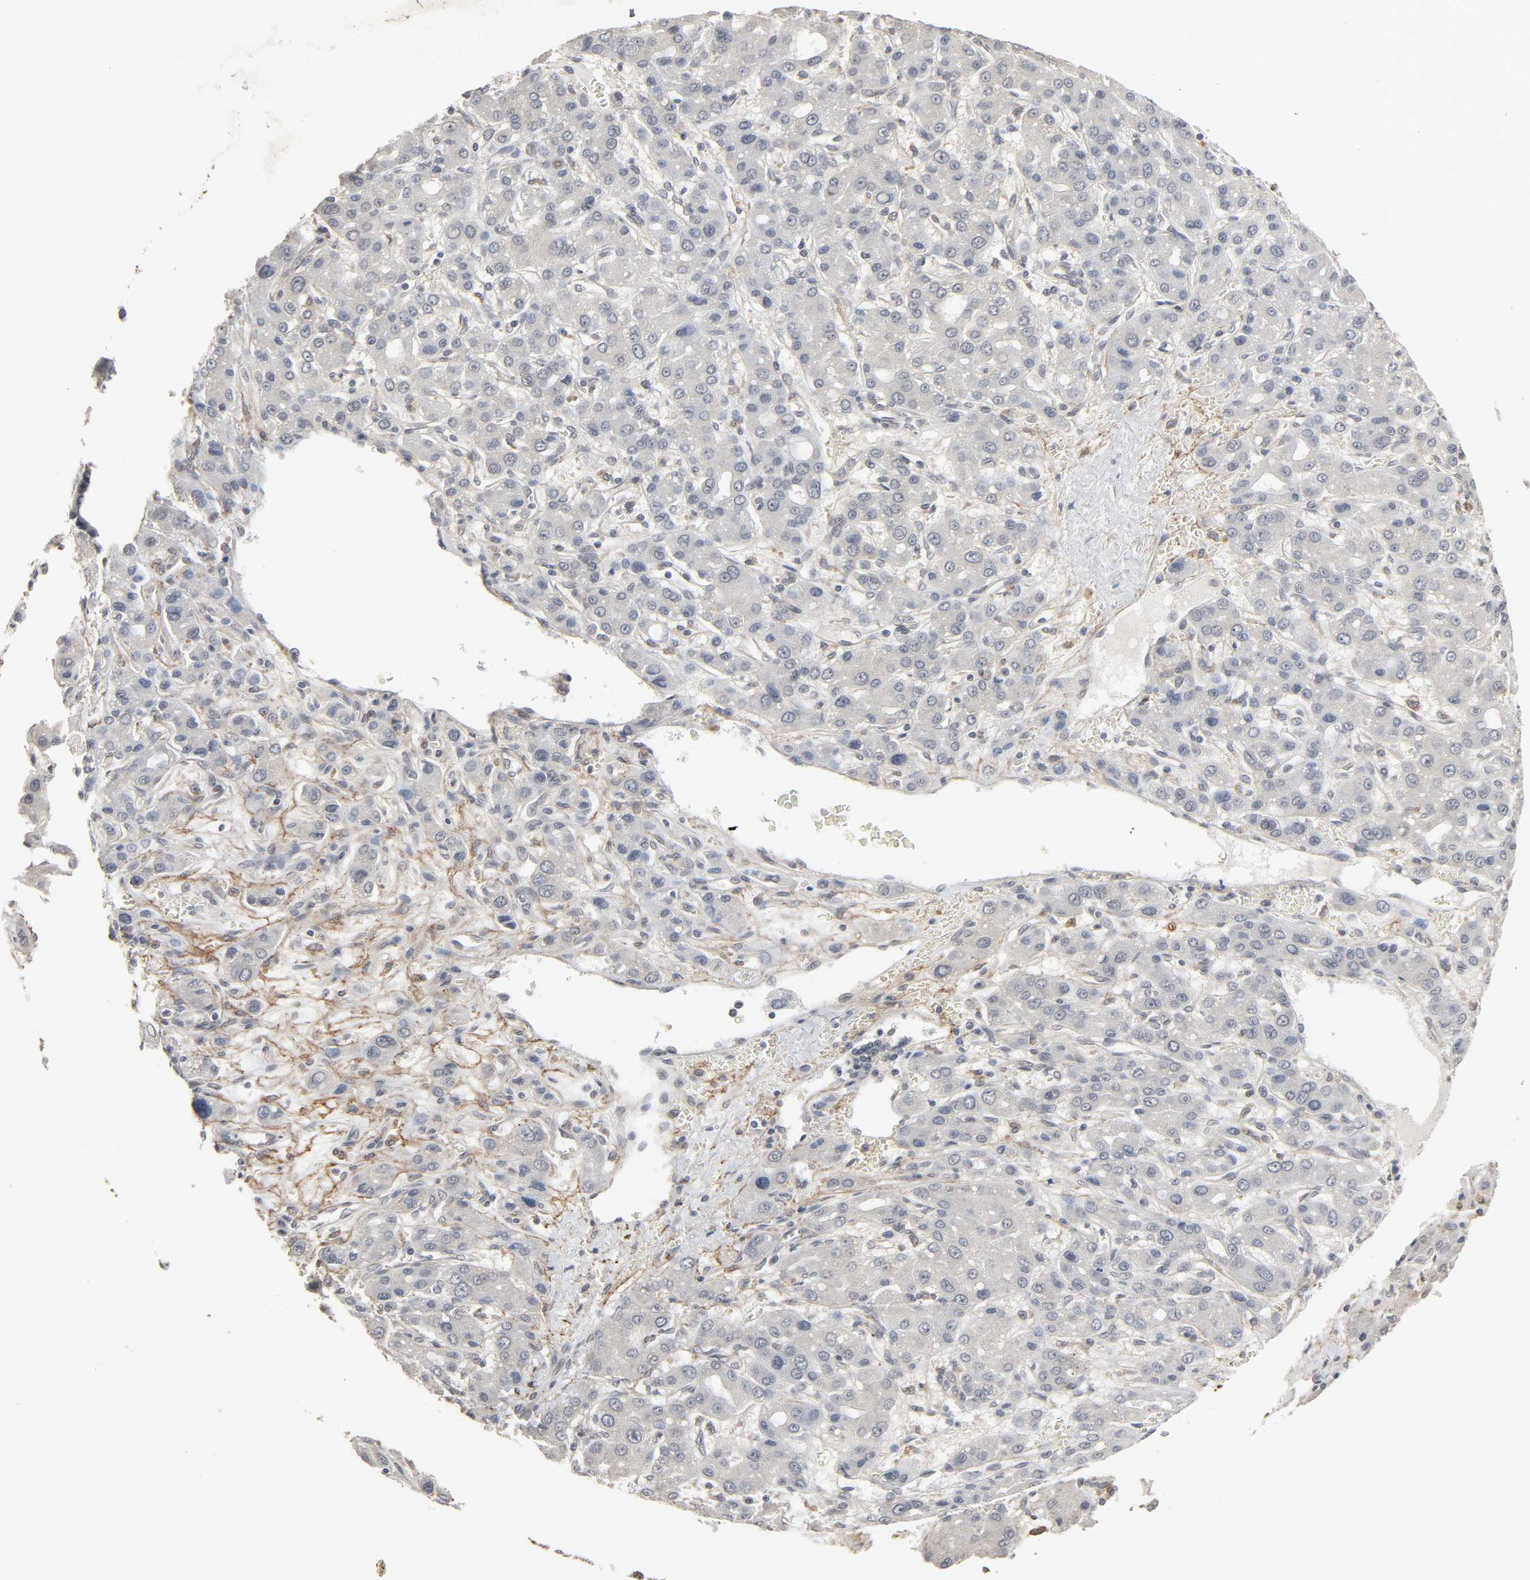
{"staining": {"intensity": "negative", "quantity": "none", "location": "none"}, "tissue": "liver cancer", "cell_type": "Tumor cells", "image_type": "cancer", "snomed": [{"axis": "morphology", "description": "Carcinoma, Hepatocellular, NOS"}, {"axis": "topography", "description": "Liver"}], "caption": "DAB (3,3'-diaminobenzidine) immunohistochemical staining of liver hepatocellular carcinoma shows no significant staining in tumor cells.", "gene": "ZNF222", "patient": {"sex": "male", "age": 55}}